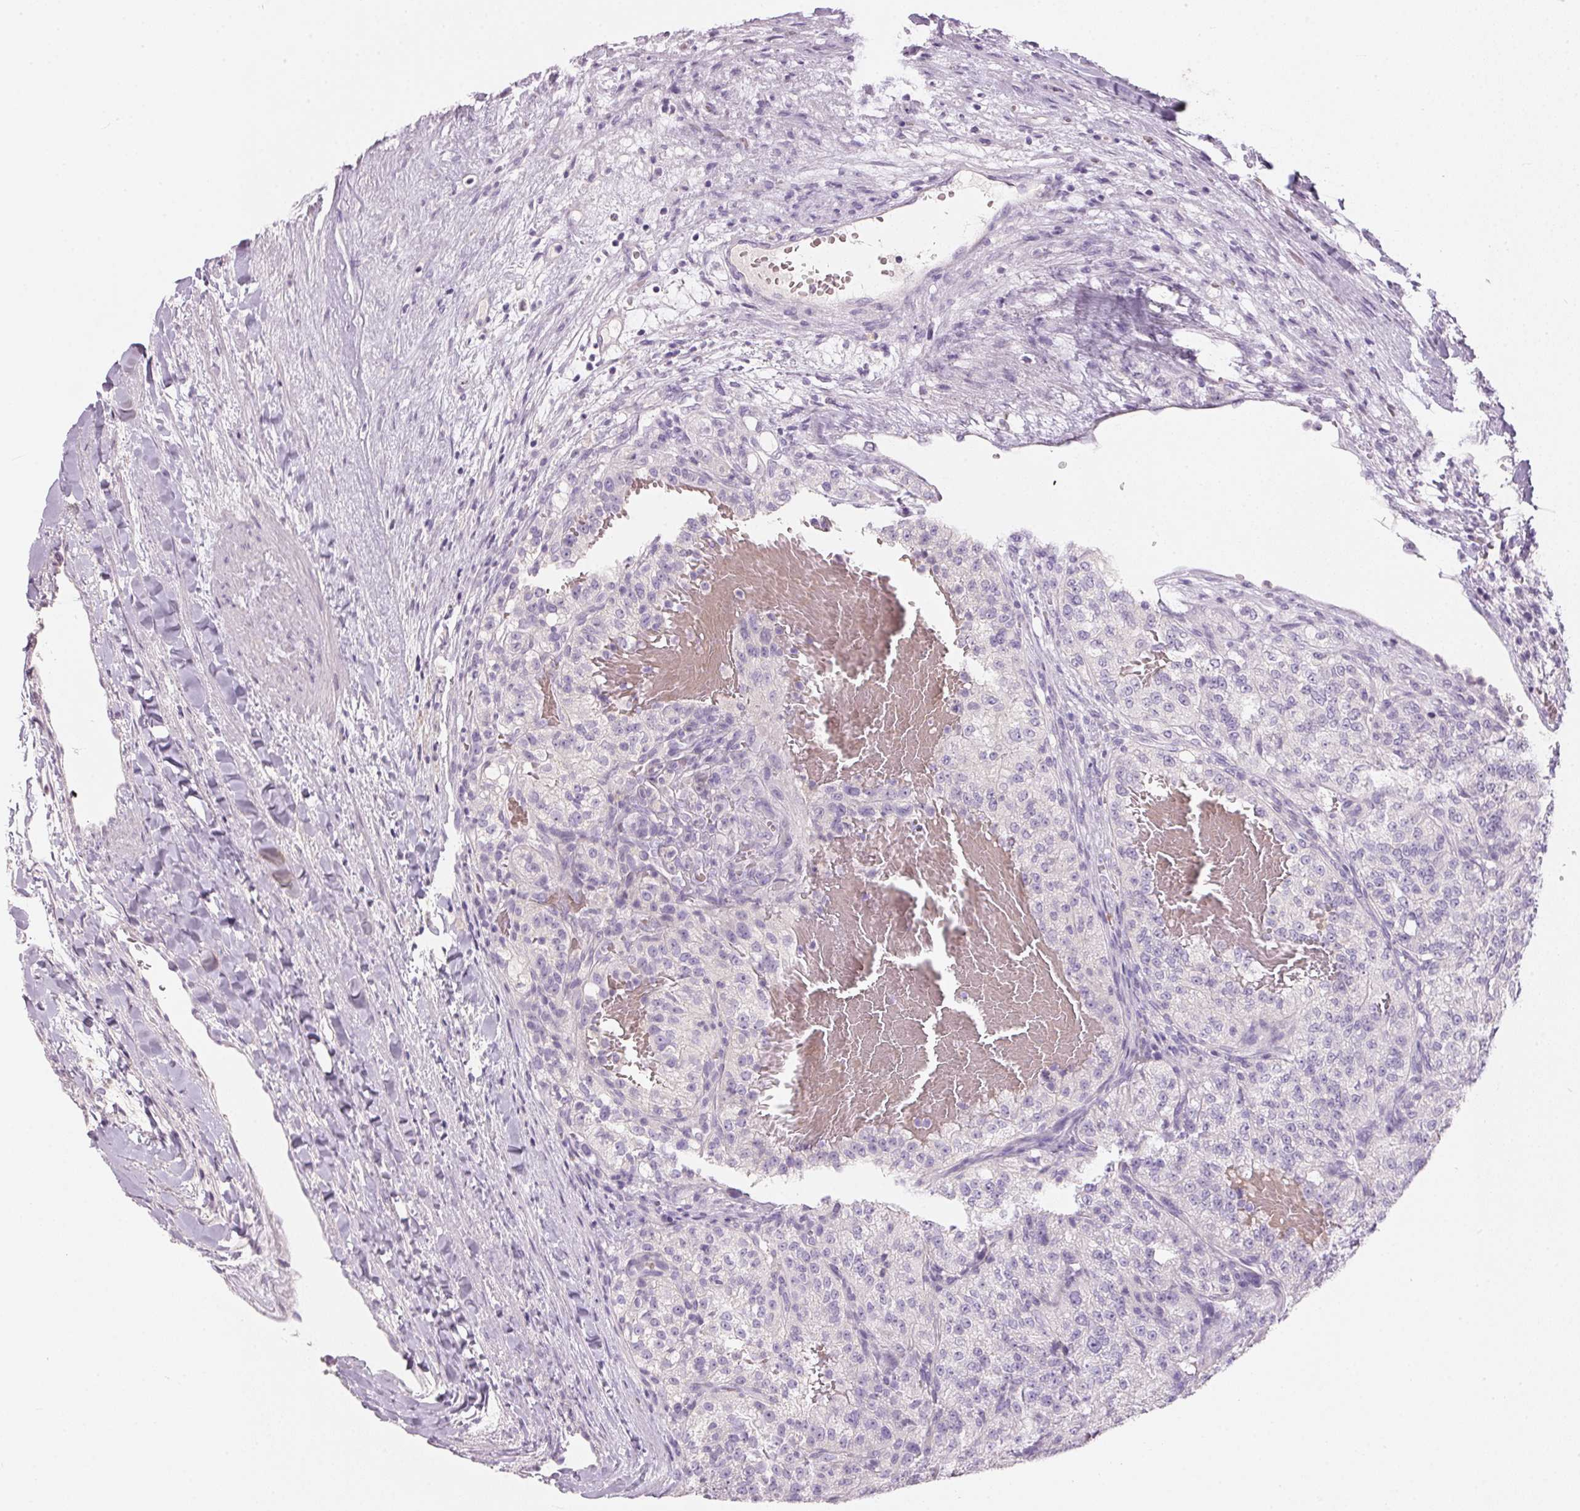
{"staining": {"intensity": "negative", "quantity": "none", "location": "none"}, "tissue": "renal cancer", "cell_type": "Tumor cells", "image_type": "cancer", "snomed": [{"axis": "morphology", "description": "Adenocarcinoma, NOS"}, {"axis": "topography", "description": "Kidney"}], "caption": "Immunohistochemical staining of human renal adenocarcinoma displays no significant staining in tumor cells.", "gene": "HSD17B1", "patient": {"sex": "female", "age": 63}}